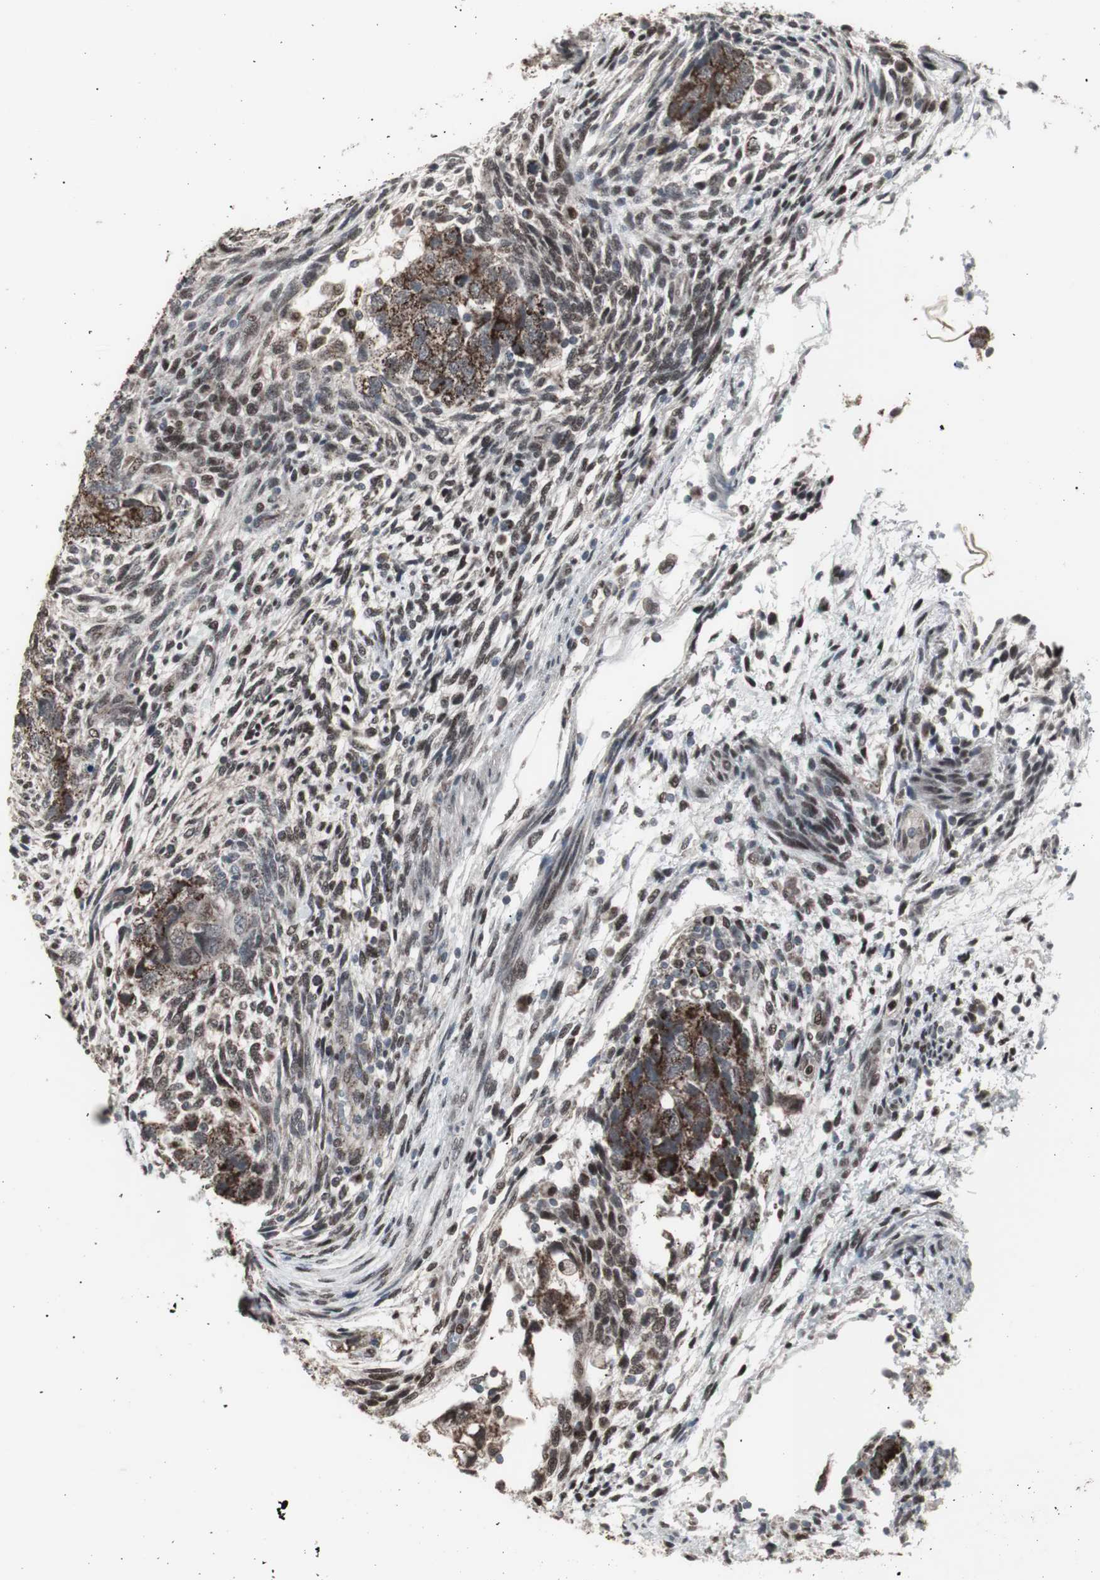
{"staining": {"intensity": "moderate", "quantity": ">75%", "location": "none"}, "tissue": "testis cancer", "cell_type": "Tumor cells", "image_type": "cancer", "snomed": [{"axis": "morphology", "description": "Normal tissue, NOS"}, {"axis": "morphology", "description": "Carcinoma, Embryonal, NOS"}, {"axis": "topography", "description": "Testis"}], "caption": "A histopathology image showing moderate None staining in approximately >75% of tumor cells in embryonal carcinoma (testis), as visualized by brown immunohistochemical staining.", "gene": "RXRA", "patient": {"sex": "male", "age": 36}}